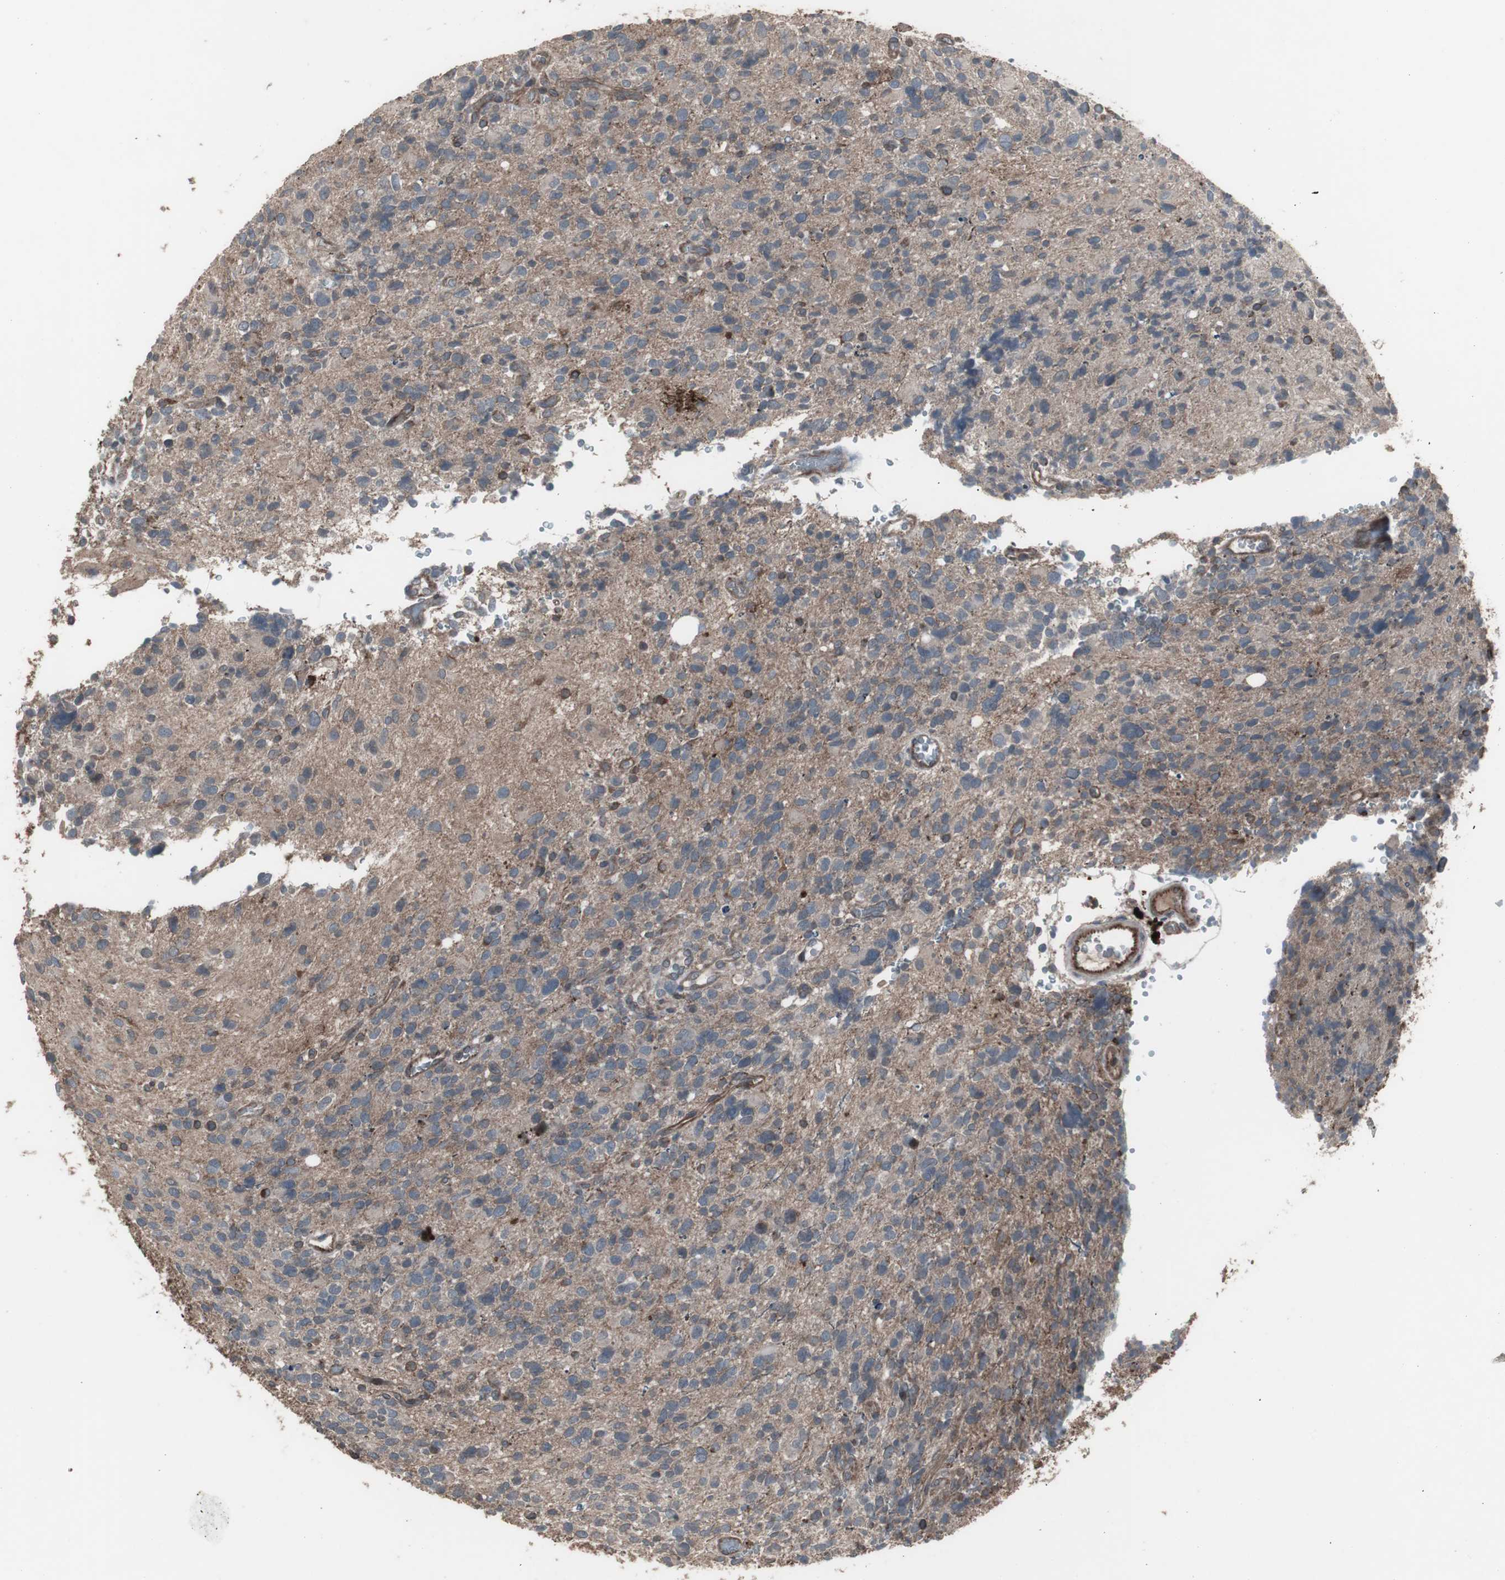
{"staining": {"intensity": "weak", "quantity": "25%-75%", "location": "cytoplasmic/membranous"}, "tissue": "glioma", "cell_type": "Tumor cells", "image_type": "cancer", "snomed": [{"axis": "morphology", "description": "Glioma, malignant, High grade"}, {"axis": "topography", "description": "Brain"}], "caption": "An image showing weak cytoplasmic/membranous staining in approximately 25%-75% of tumor cells in glioma, as visualized by brown immunohistochemical staining.", "gene": "SSTR2", "patient": {"sex": "male", "age": 48}}